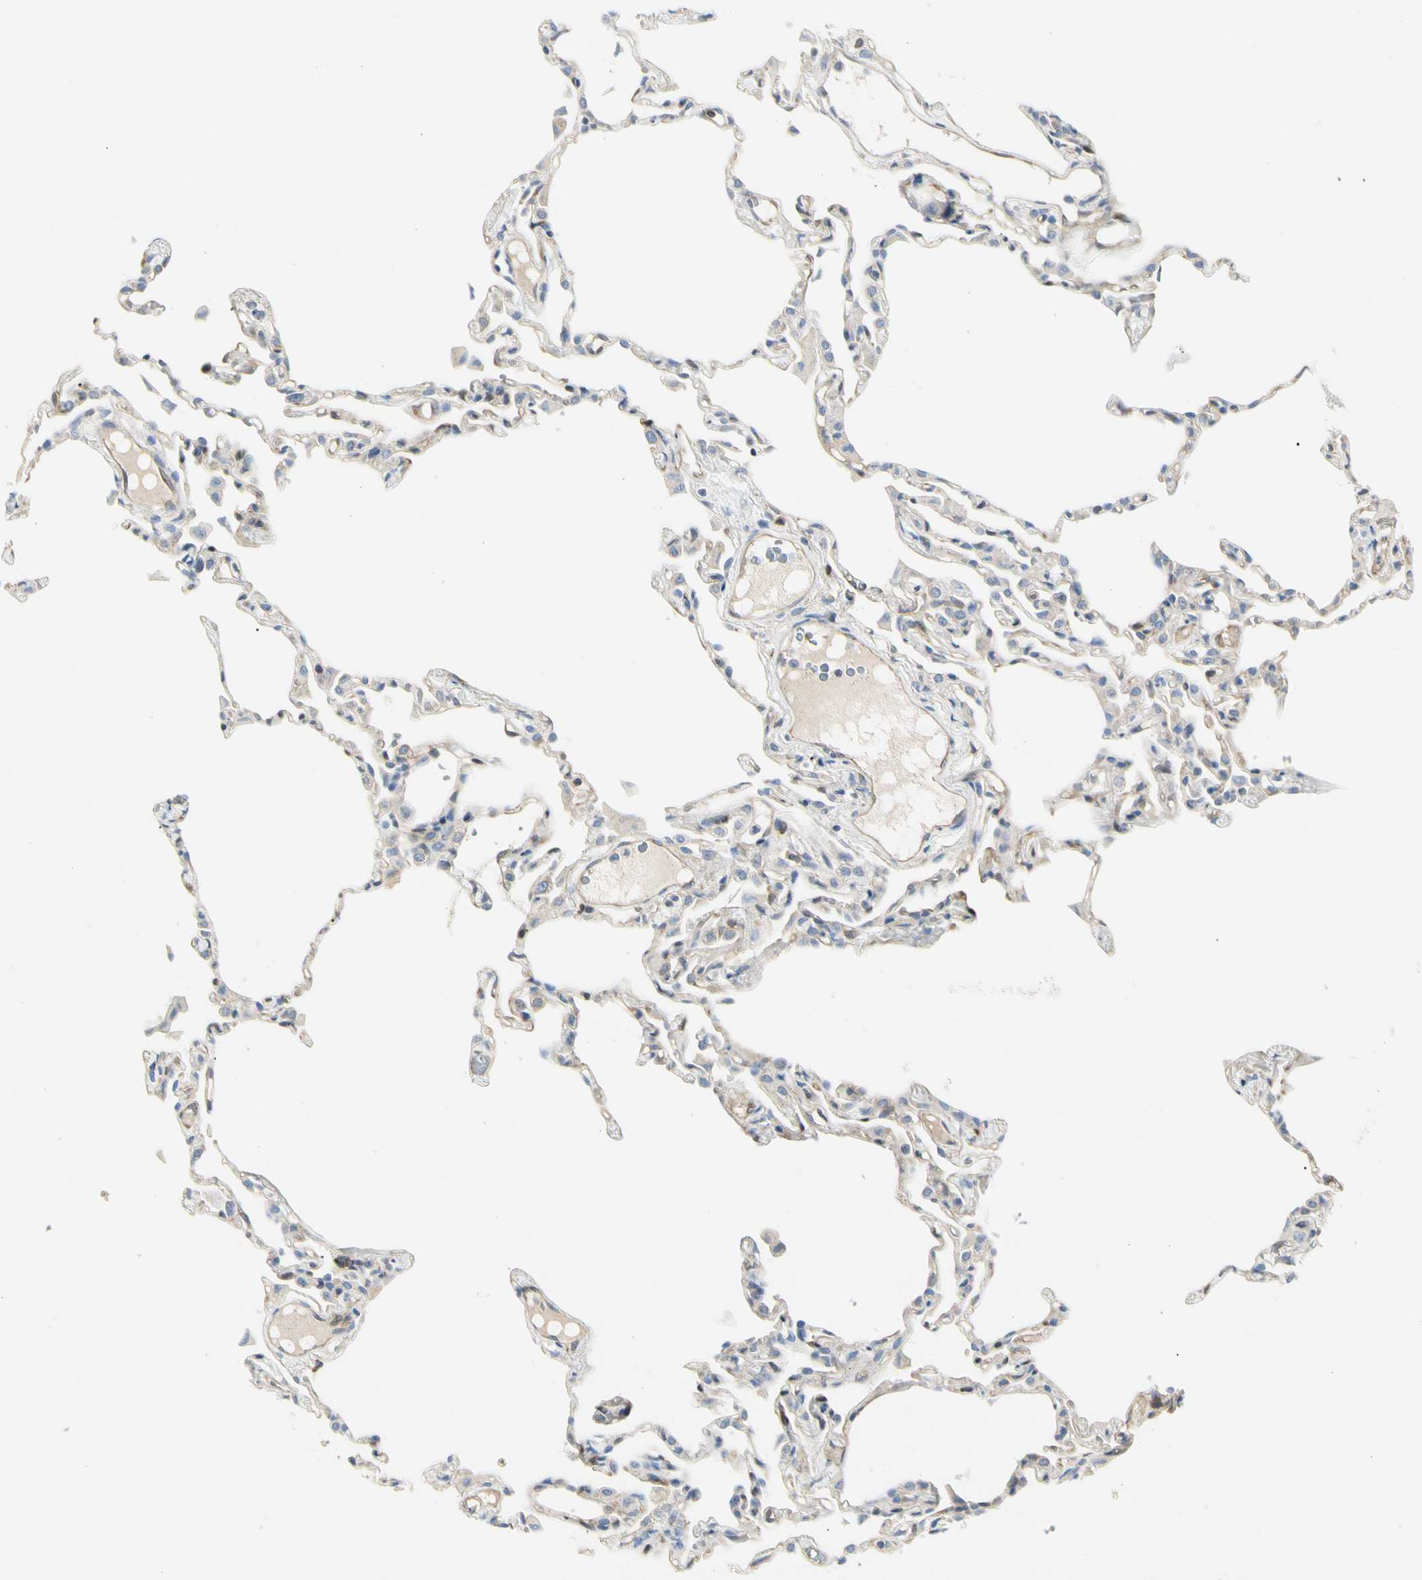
{"staining": {"intensity": "weak", "quantity": "25%-75%", "location": "cytoplasmic/membranous"}, "tissue": "lung", "cell_type": "Alveolar cells", "image_type": "normal", "snomed": [{"axis": "morphology", "description": "Normal tissue, NOS"}, {"axis": "topography", "description": "Lung"}], "caption": "This is an image of immunohistochemistry staining of normal lung, which shows weak staining in the cytoplasmic/membranous of alveolar cells.", "gene": "NFKB2", "patient": {"sex": "female", "age": 49}}